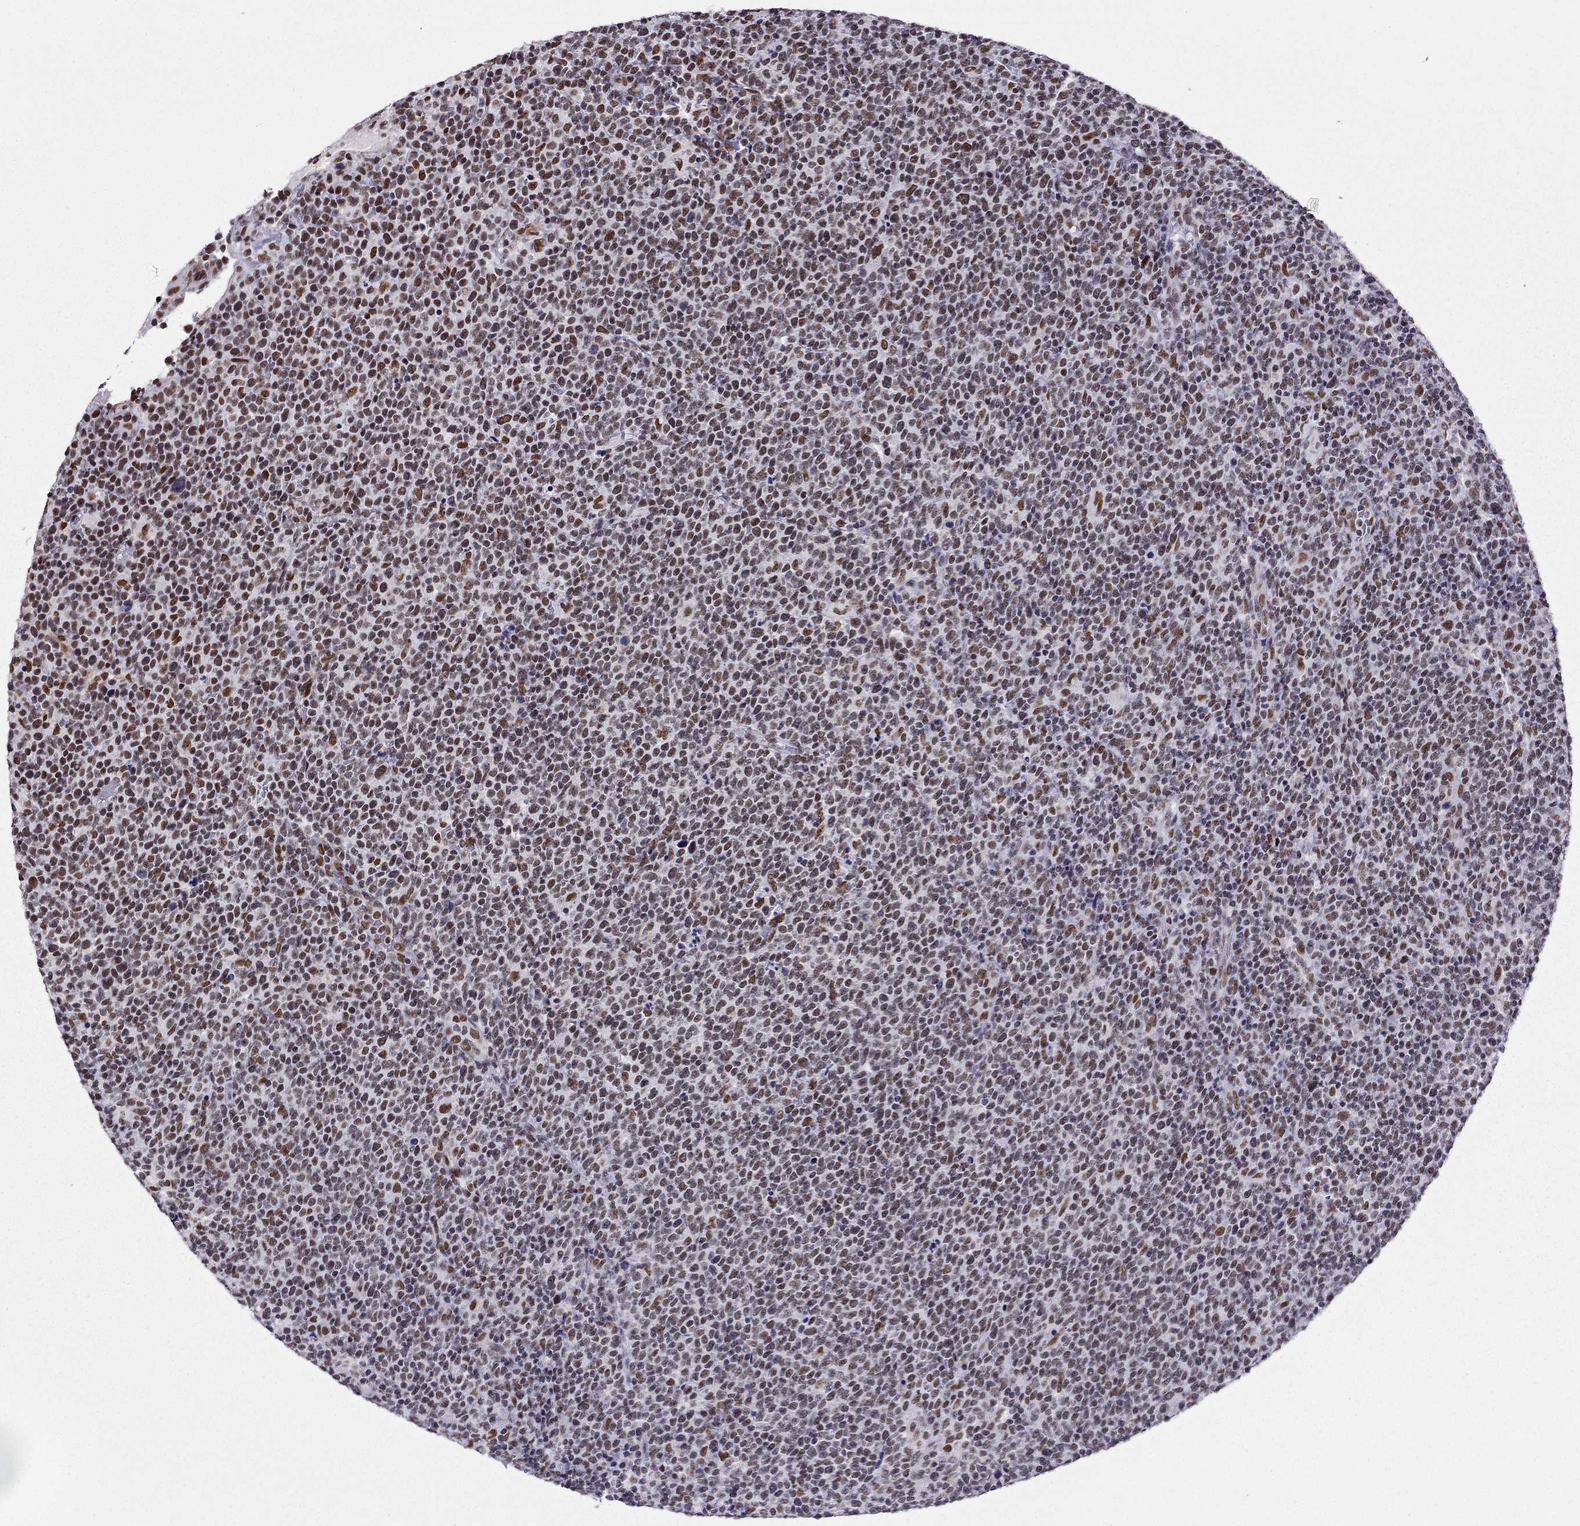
{"staining": {"intensity": "weak", "quantity": ">75%", "location": "nuclear"}, "tissue": "lymphoma", "cell_type": "Tumor cells", "image_type": "cancer", "snomed": [{"axis": "morphology", "description": "Malignant lymphoma, non-Hodgkin's type, High grade"}, {"axis": "topography", "description": "Lymph node"}], "caption": "A histopathology image of high-grade malignant lymphoma, non-Hodgkin's type stained for a protein shows weak nuclear brown staining in tumor cells. (DAB (3,3'-diaminobenzidine) IHC with brightfield microscopy, high magnification).", "gene": "ZNF420", "patient": {"sex": "male", "age": 61}}